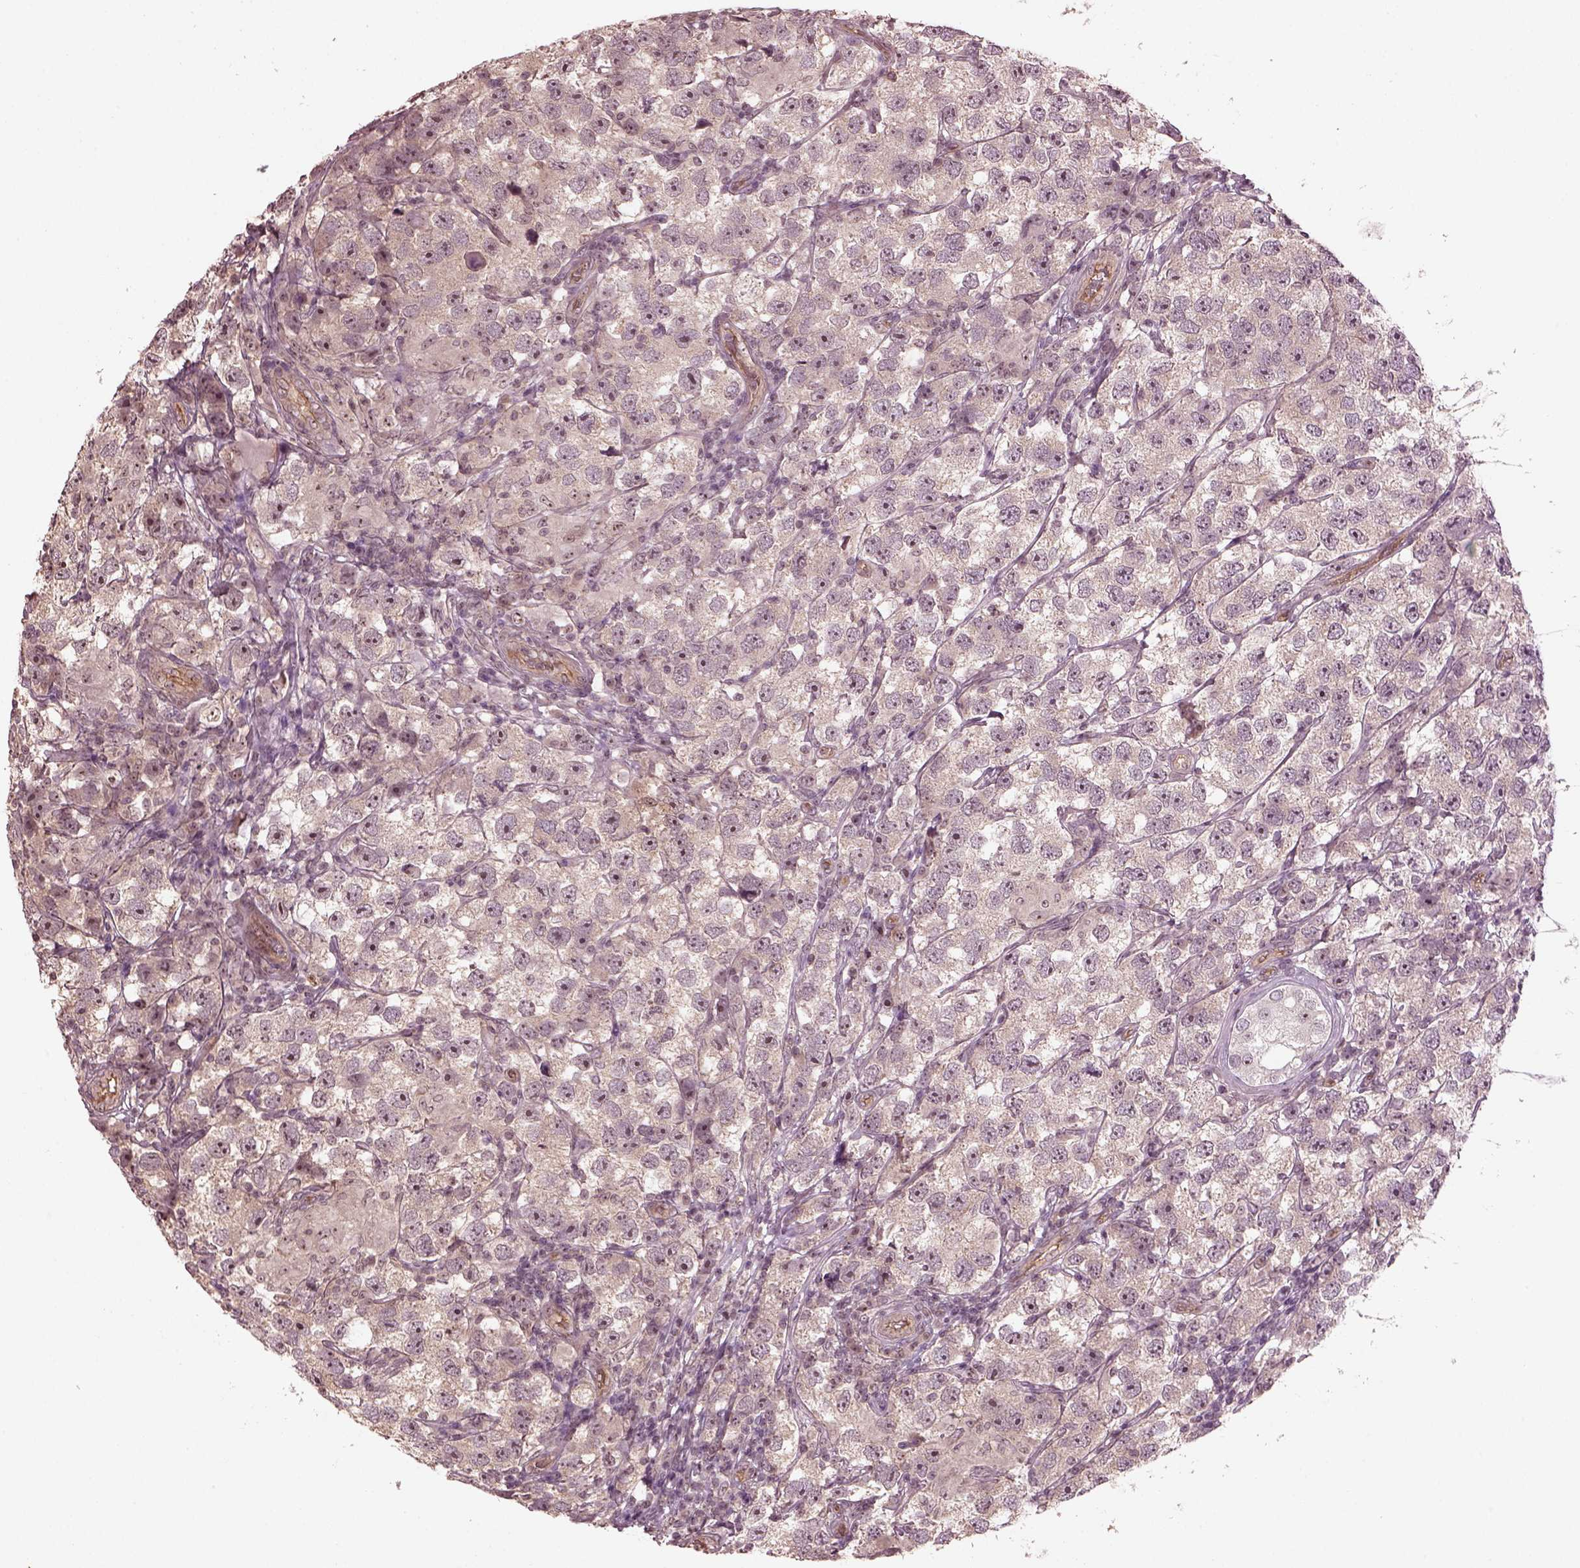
{"staining": {"intensity": "negative", "quantity": "none", "location": "none"}, "tissue": "testis cancer", "cell_type": "Tumor cells", "image_type": "cancer", "snomed": [{"axis": "morphology", "description": "Seminoma, NOS"}, {"axis": "topography", "description": "Testis"}], "caption": "Testis cancer stained for a protein using immunohistochemistry demonstrates no staining tumor cells.", "gene": "GNRH1", "patient": {"sex": "male", "age": 26}}